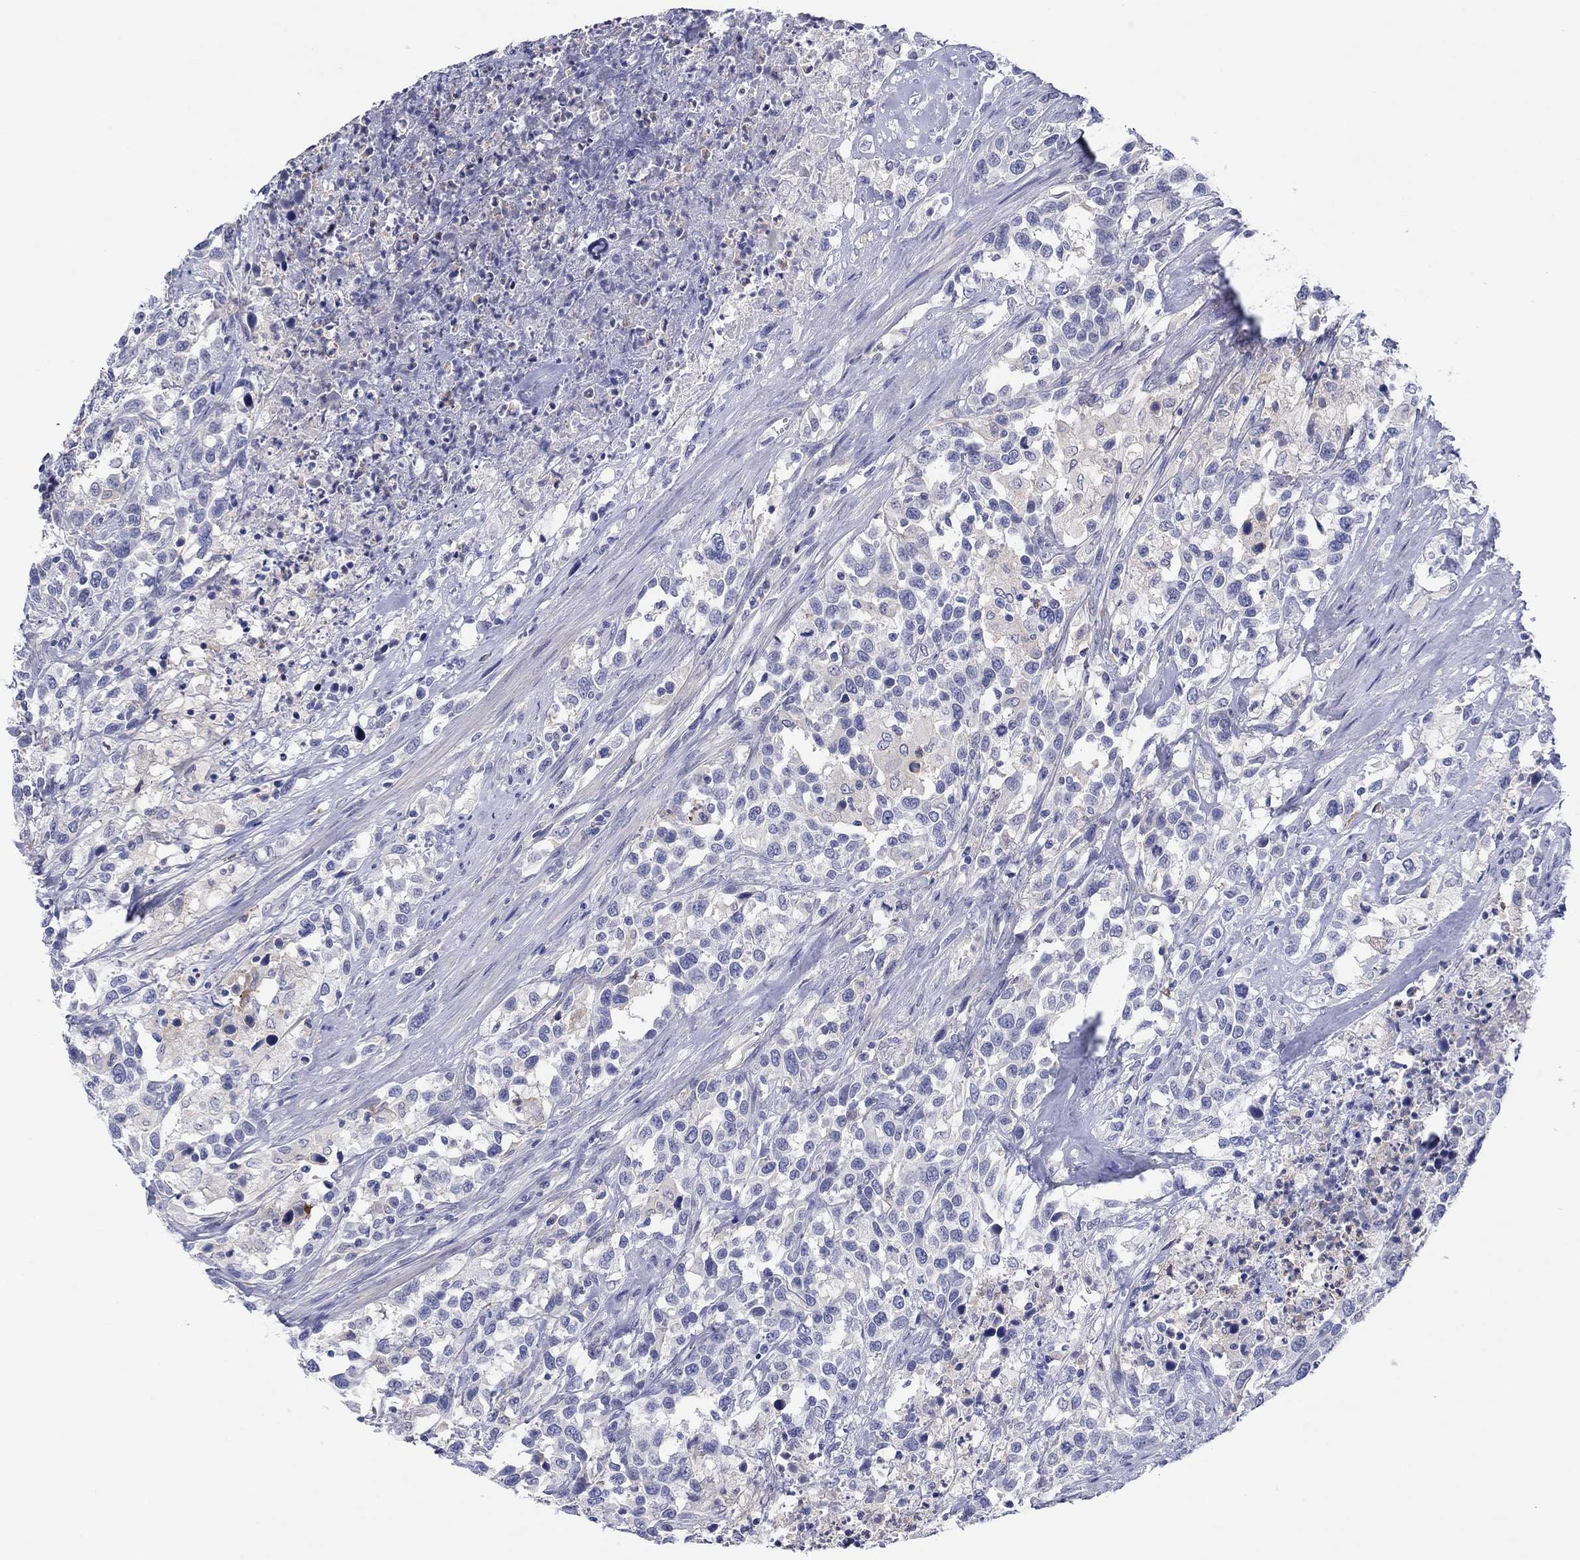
{"staining": {"intensity": "weak", "quantity": "<25%", "location": "cytoplasmic/membranous"}, "tissue": "urothelial cancer", "cell_type": "Tumor cells", "image_type": "cancer", "snomed": [{"axis": "morphology", "description": "Urothelial carcinoma, NOS"}, {"axis": "morphology", "description": "Urothelial carcinoma, High grade"}, {"axis": "topography", "description": "Urinary bladder"}], "caption": "High power microscopy photomicrograph of an immunohistochemistry (IHC) image of urothelial cancer, revealing no significant staining in tumor cells.", "gene": "HDC", "patient": {"sex": "female", "age": 64}}